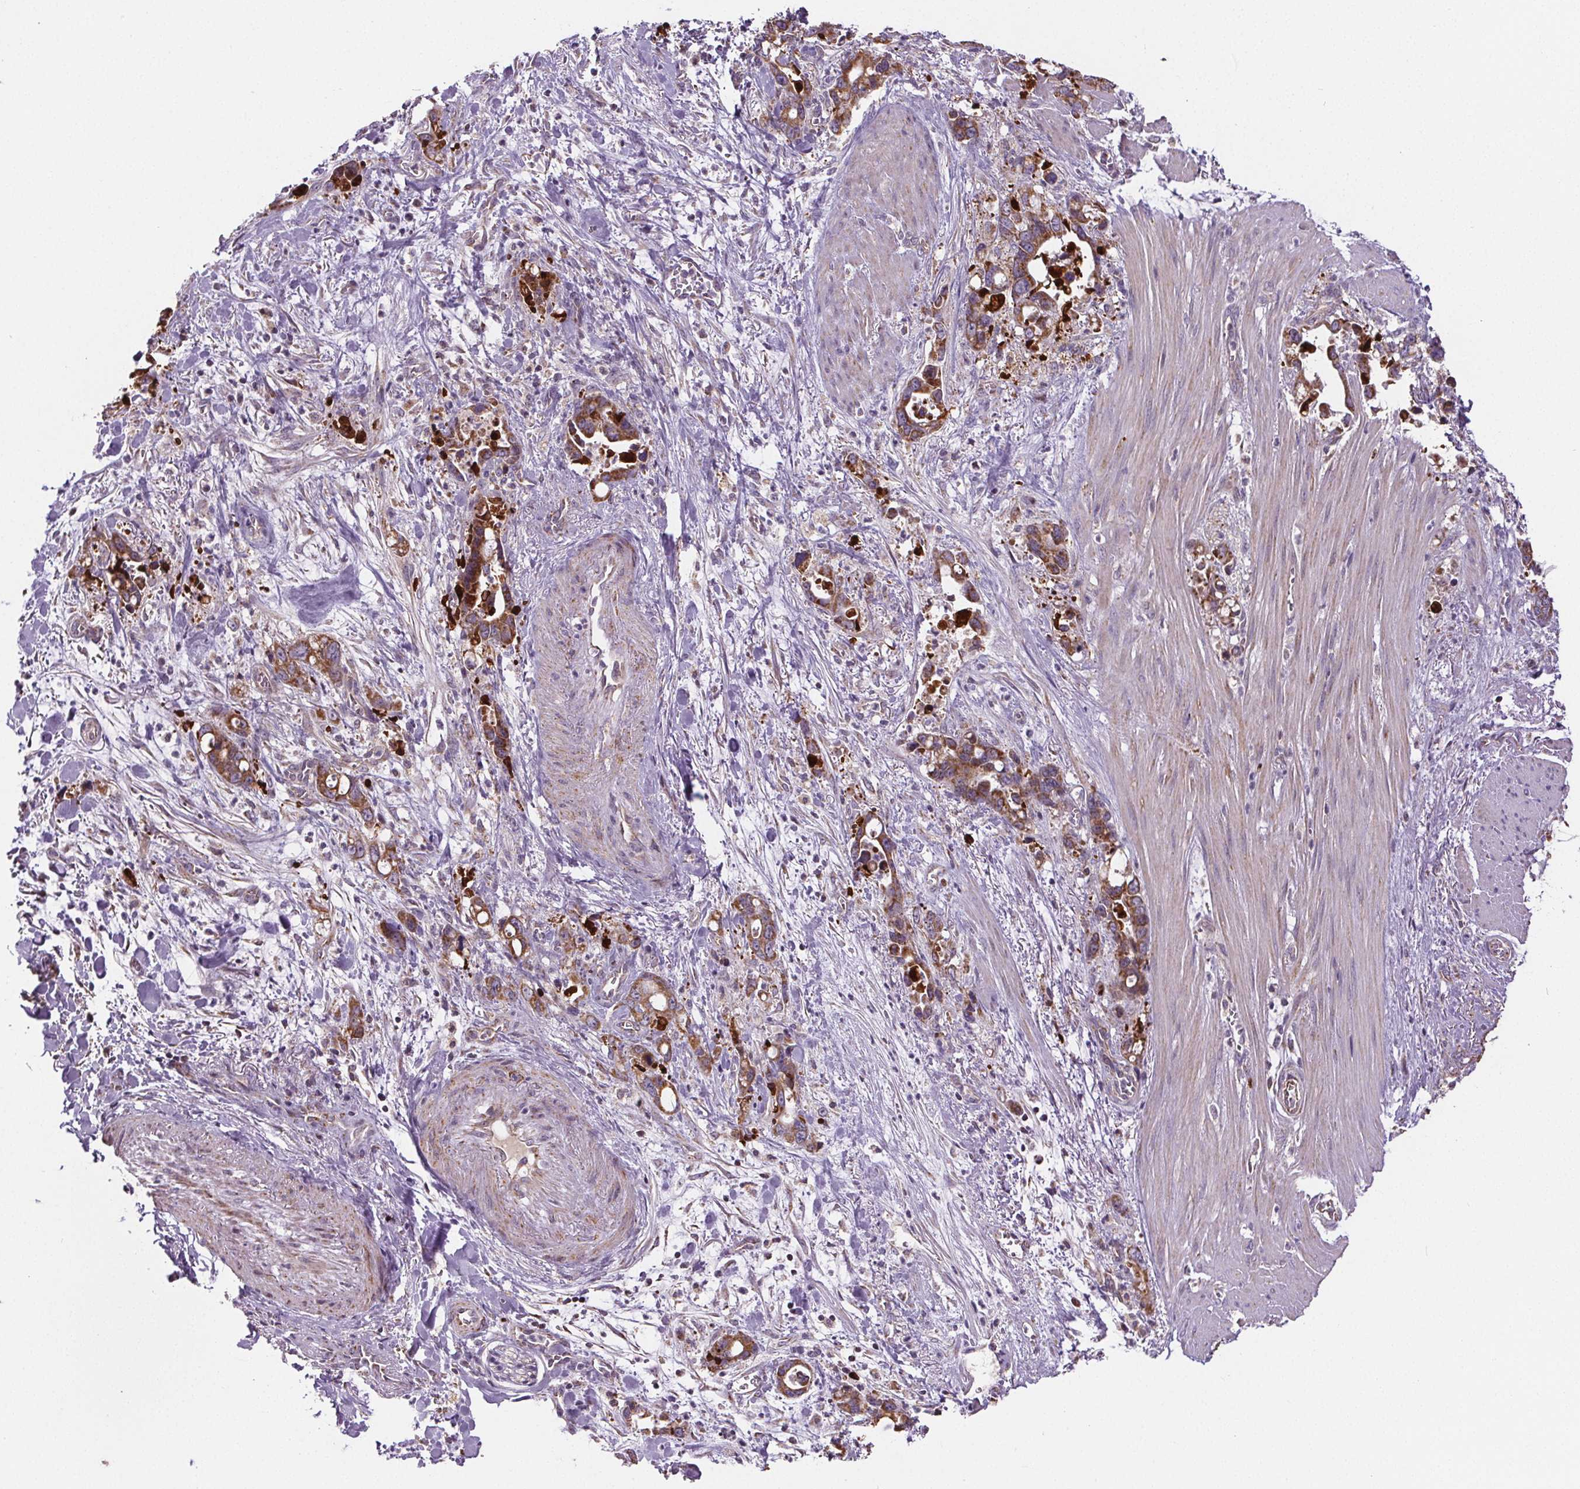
{"staining": {"intensity": "moderate", "quantity": ">75%", "location": "cytoplasmic/membranous"}, "tissue": "stomach cancer", "cell_type": "Tumor cells", "image_type": "cancer", "snomed": [{"axis": "morphology", "description": "Normal tissue, NOS"}, {"axis": "morphology", "description": "Adenocarcinoma, NOS"}, {"axis": "topography", "description": "Esophagus"}, {"axis": "topography", "description": "Stomach, upper"}], "caption": "A photomicrograph of stomach cancer stained for a protein exhibits moderate cytoplasmic/membranous brown staining in tumor cells.", "gene": "SUCLA2", "patient": {"sex": "male", "age": 74}}